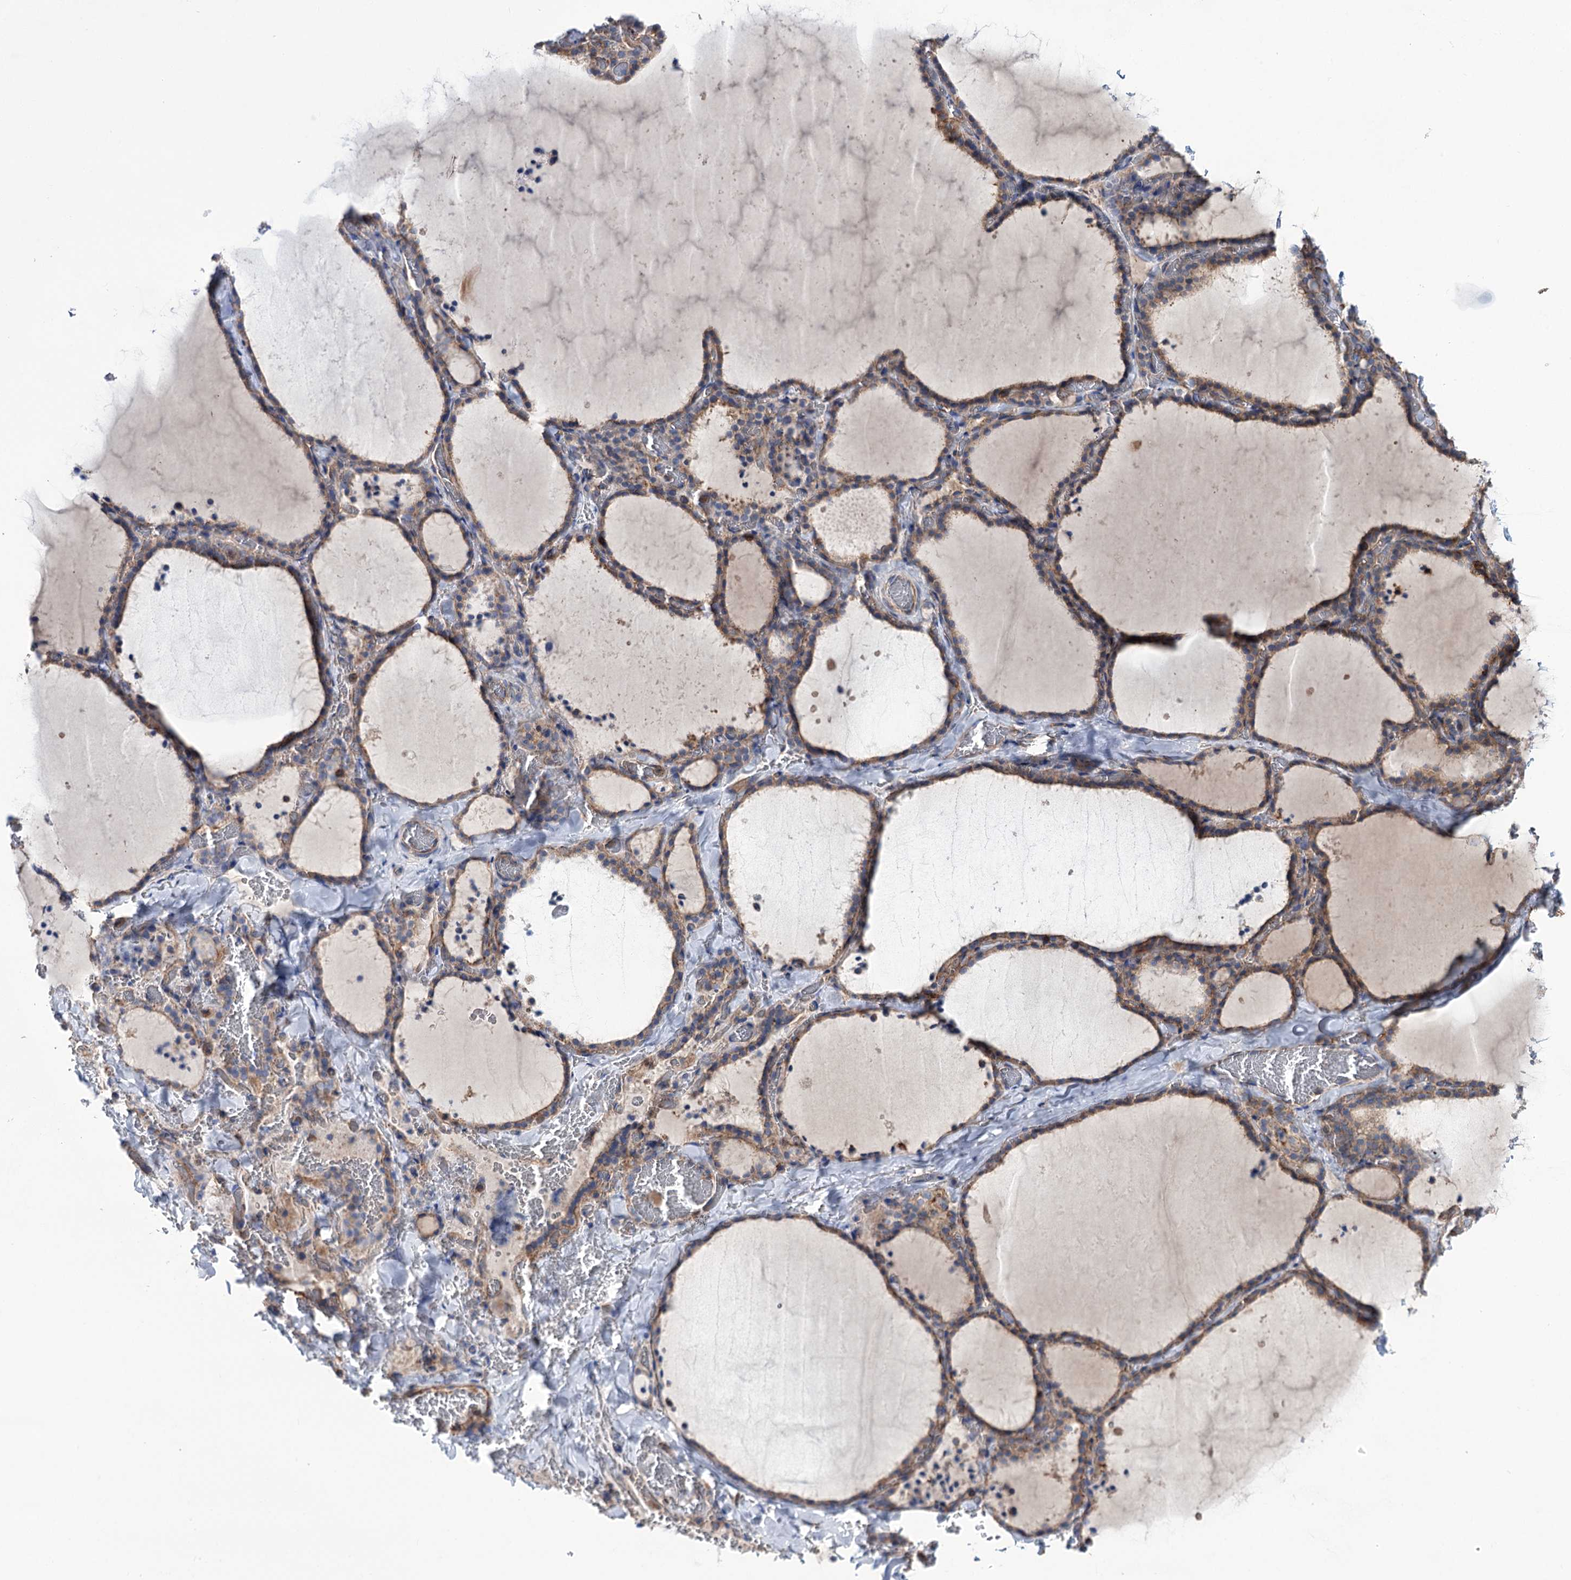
{"staining": {"intensity": "weak", "quantity": "25%-75%", "location": "cytoplasmic/membranous"}, "tissue": "thyroid gland", "cell_type": "Glandular cells", "image_type": "normal", "snomed": [{"axis": "morphology", "description": "Normal tissue, NOS"}, {"axis": "topography", "description": "Thyroid gland"}], "caption": "A brown stain labels weak cytoplasmic/membranous positivity of a protein in glandular cells of normal human thyroid gland.", "gene": "DEF6", "patient": {"sex": "female", "age": 22}}